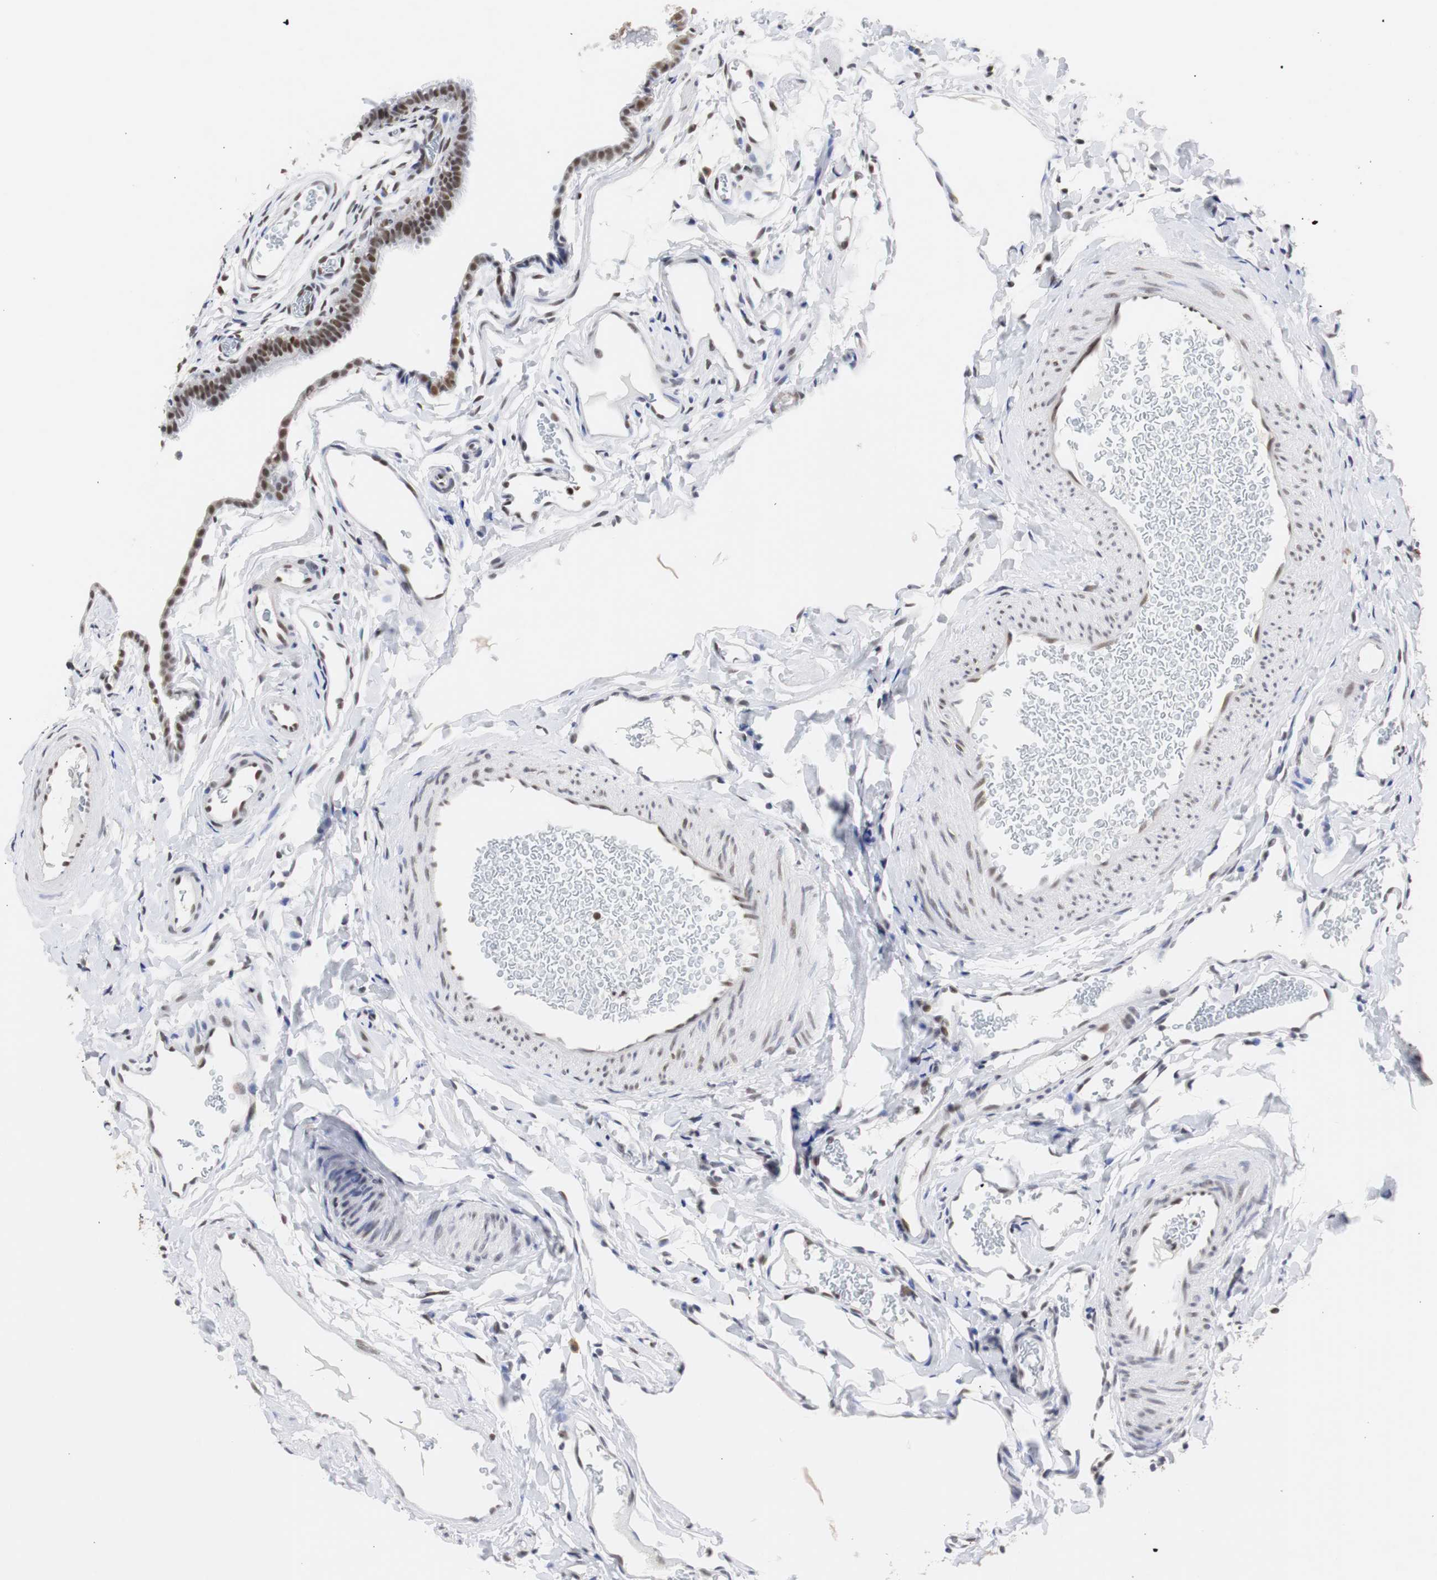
{"staining": {"intensity": "moderate", "quantity": ">75%", "location": "nuclear"}, "tissue": "fallopian tube", "cell_type": "Glandular cells", "image_type": "normal", "snomed": [{"axis": "morphology", "description": "Normal tissue, NOS"}, {"axis": "topography", "description": "Fallopian tube"}, {"axis": "topography", "description": "Placenta"}], "caption": "Immunohistochemistry histopathology image of benign fallopian tube: human fallopian tube stained using immunohistochemistry displays medium levels of moderate protein expression localized specifically in the nuclear of glandular cells, appearing as a nuclear brown color.", "gene": "ZFC3H1", "patient": {"sex": "female", "age": 34}}